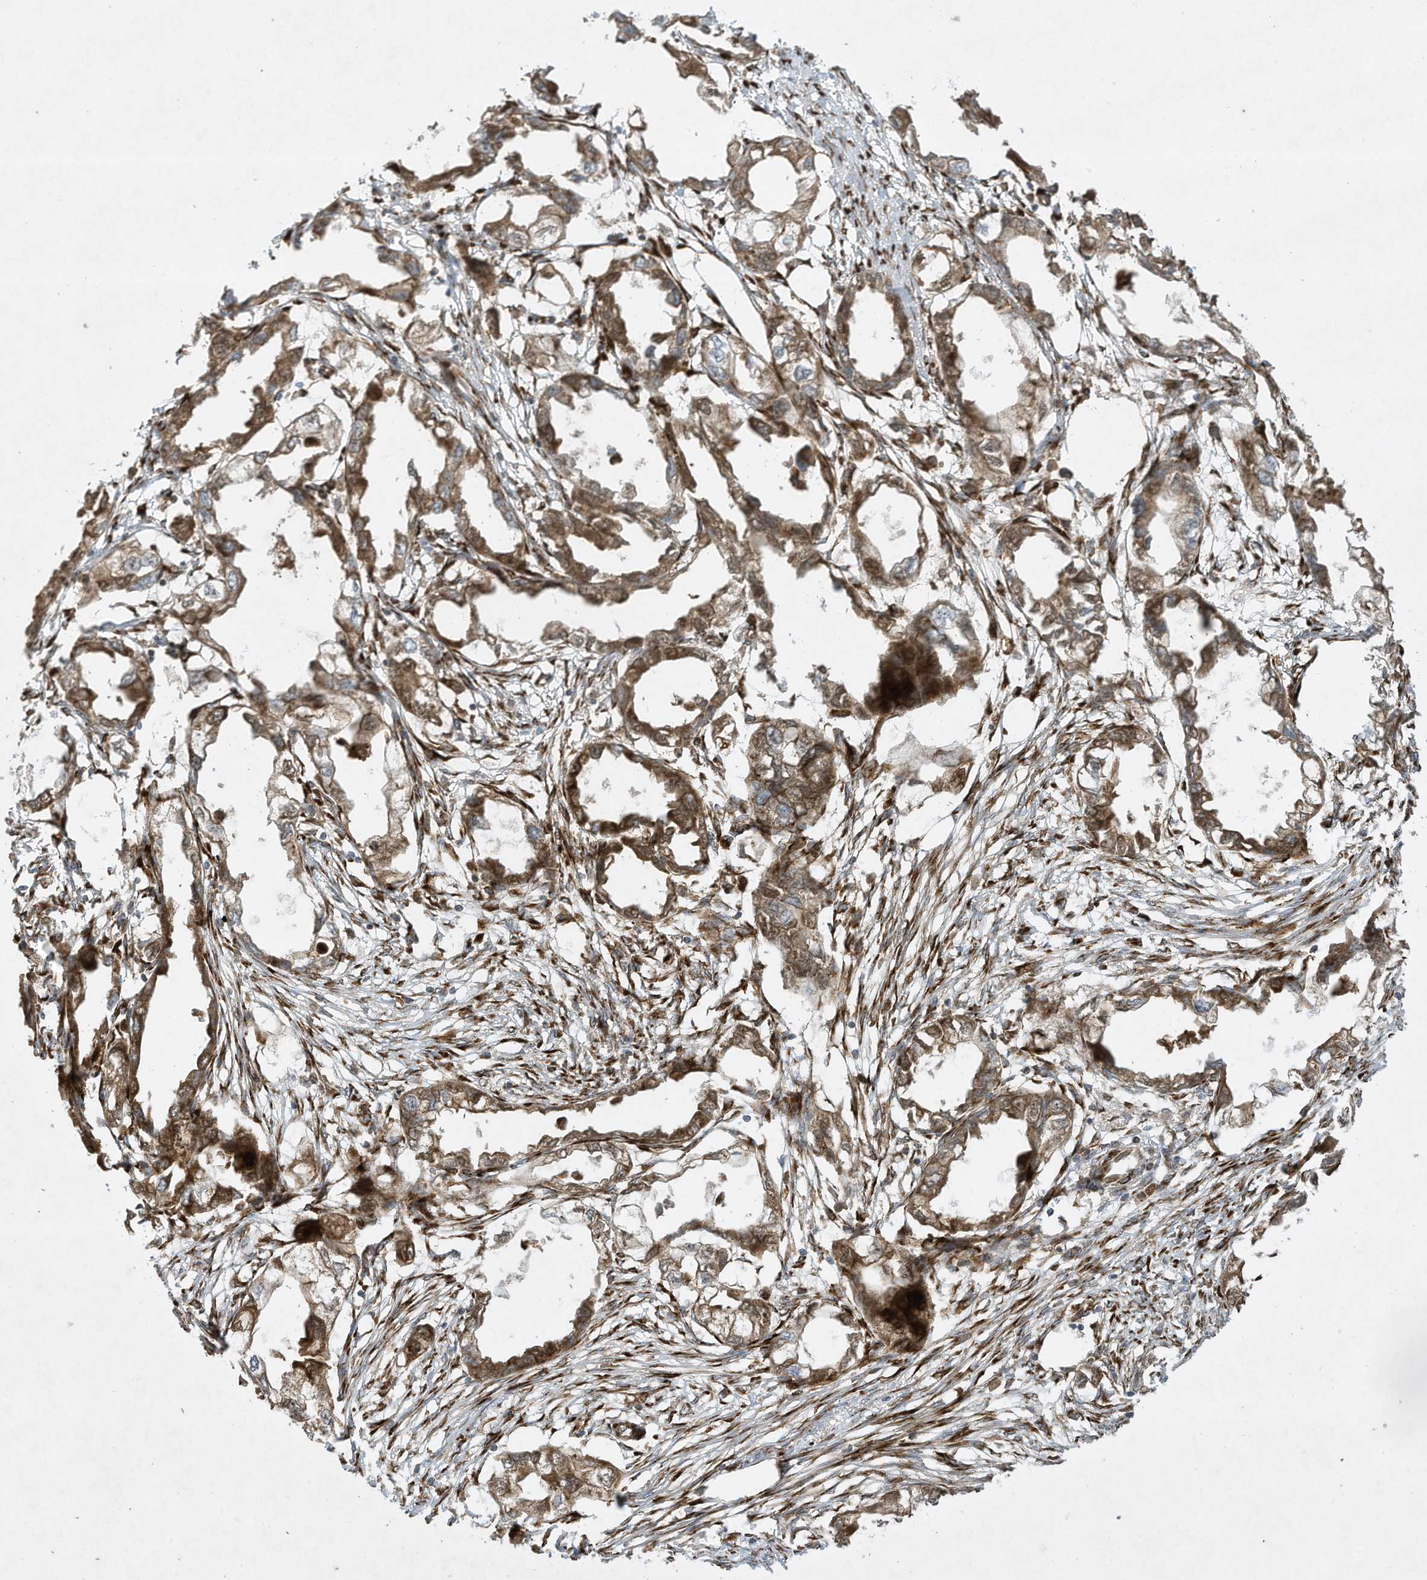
{"staining": {"intensity": "moderate", "quantity": ">75%", "location": "cytoplasmic/membranous"}, "tissue": "endometrial cancer", "cell_type": "Tumor cells", "image_type": "cancer", "snomed": [{"axis": "morphology", "description": "Adenocarcinoma, NOS"}, {"axis": "morphology", "description": "Adenocarcinoma, metastatic, NOS"}, {"axis": "topography", "description": "Adipose tissue"}, {"axis": "topography", "description": "Endometrium"}], "caption": "Tumor cells show medium levels of moderate cytoplasmic/membranous positivity in approximately >75% of cells in endometrial cancer (metastatic adenocarcinoma).", "gene": "DDIT4", "patient": {"sex": "female", "age": 67}}